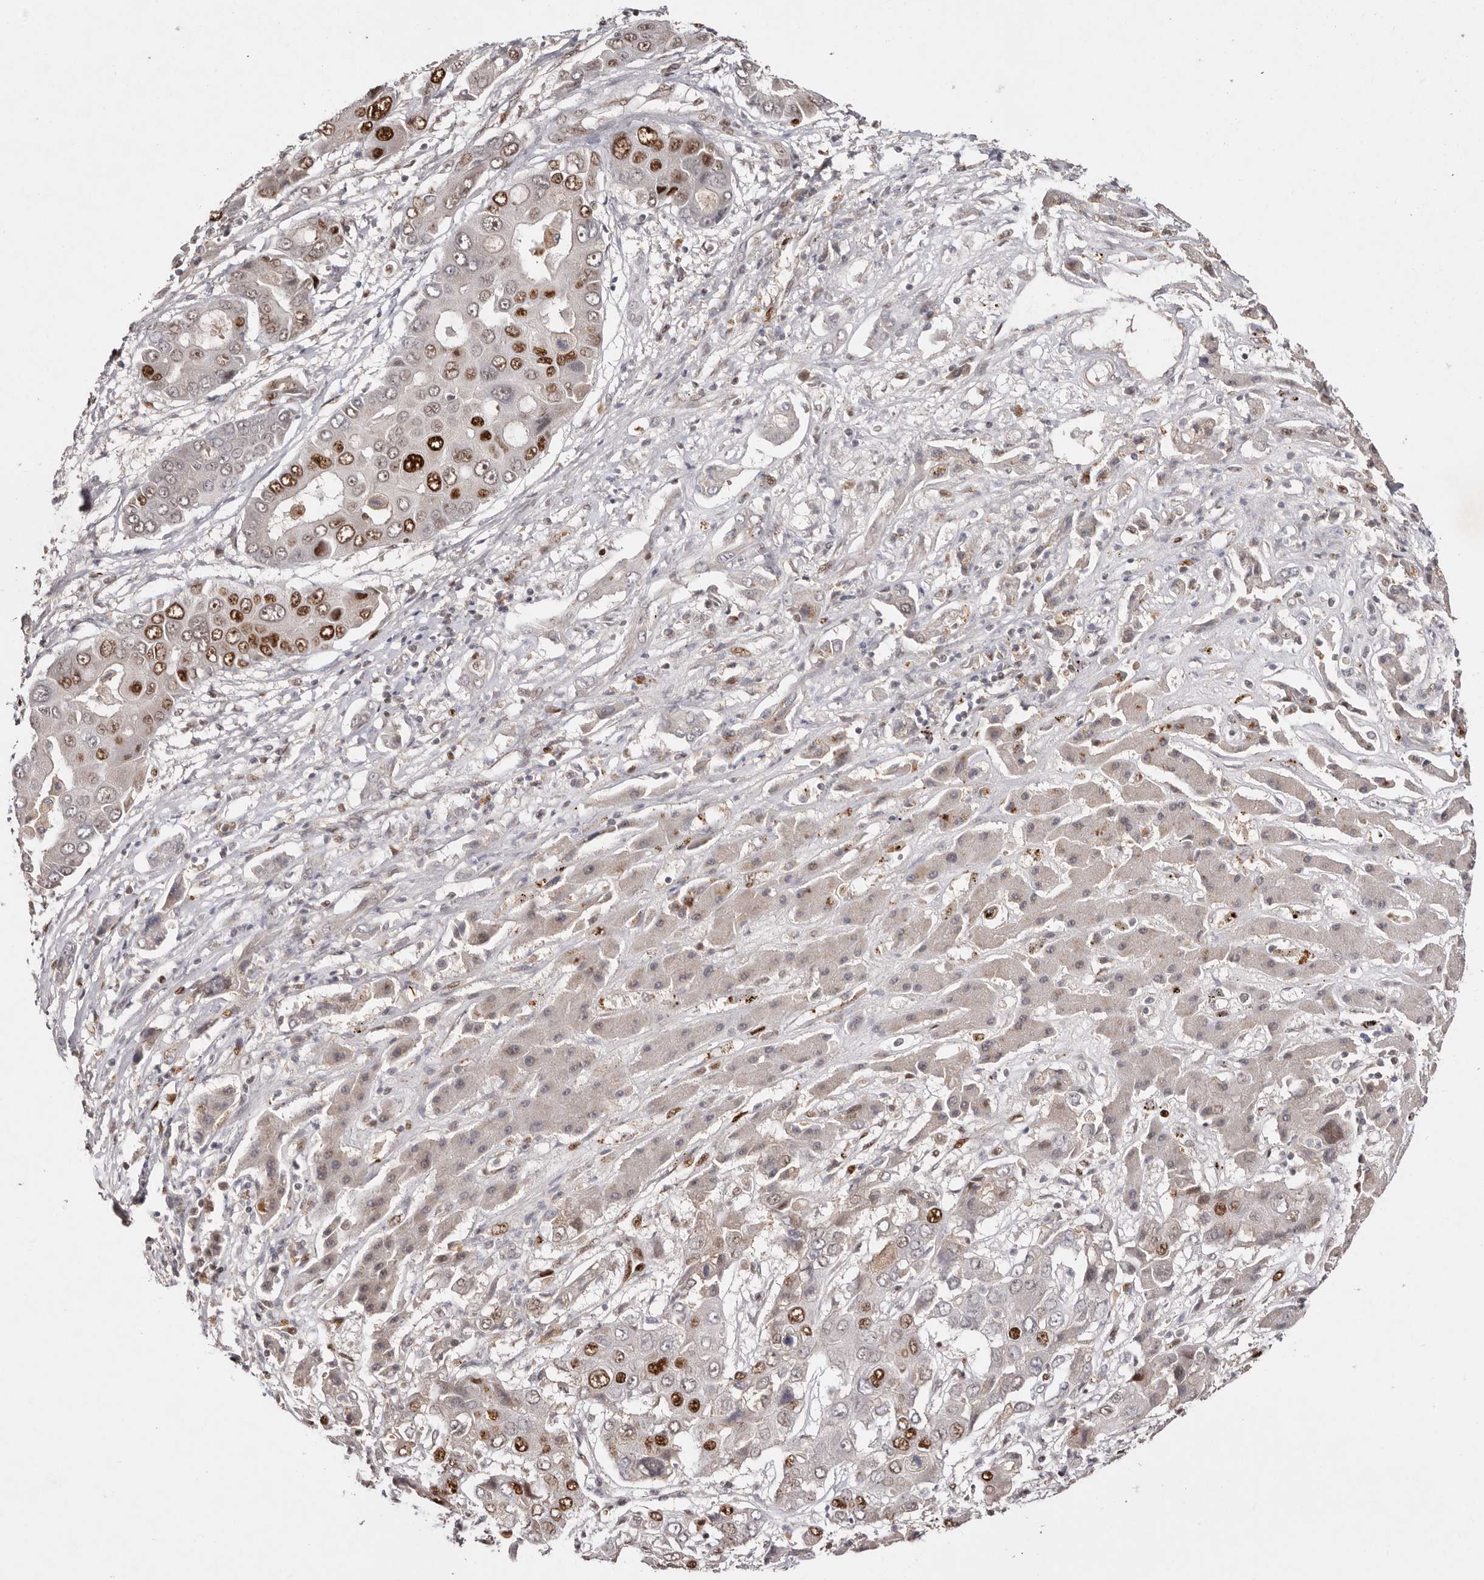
{"staining": {"intensity": "strong", "quantity": "25%-75%", "location": "nuclear"}, "tissue": "liver cancer", "cell_type": "Tumor cells", "image_type": "cancer", "snomed": [{"axis": "morphology", "description": "Cholangiocarcinoma"}, {"axis": "topography", "description": "Liver"}], "caption": "A high-resolution histopathology image shows IHC staining of liver cancer (cholangiocarcinoma), which demonstrates strong nuclear positivity in approximately 25%-75% of tumor cells. Using DAB (brown) and hematoxylin (blue) stains, captured at high magnification using brightfield microscopy.", "gene": "KLF7", "patient": {"sex": "male", "age": 67}}